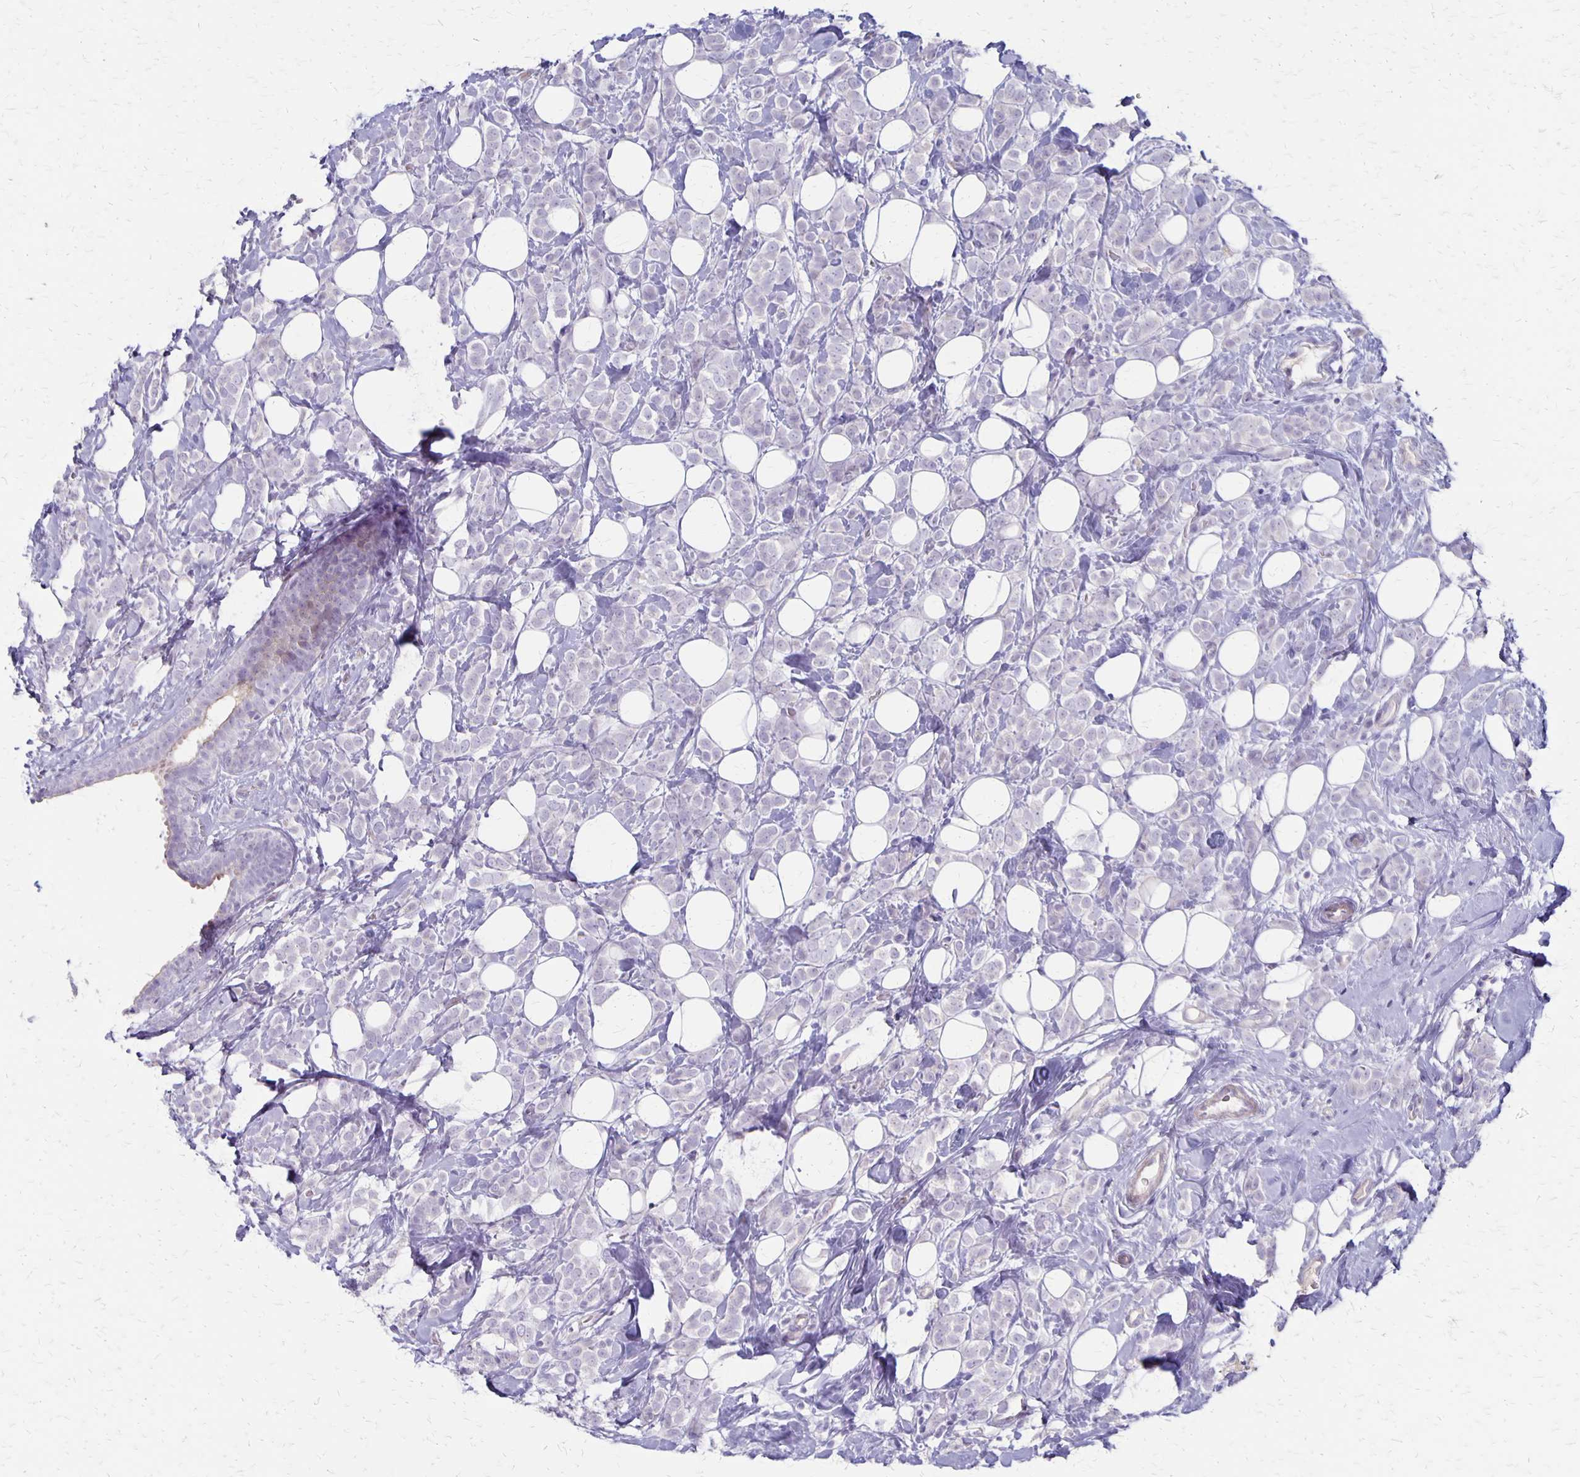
{"staining": {"intensity": "negative", "quantity": "none", "location": "none"}, "tissue": "breast cancer", "cell_type": "Tumor cells", "image_type": "cancer", "snomed": [{"axis": "morphology", "description": "Lobular carcinoma"}, {"axis": "topography", "description": "Breast"}], "caption": "Breast cancer (lobular carcinoma) stained for a protein using immunohistochemistry (IHC) demonstrates no expression tumor cells.", "gene": "HOMER1", "patient": {"sex": "female", "age": 49}}